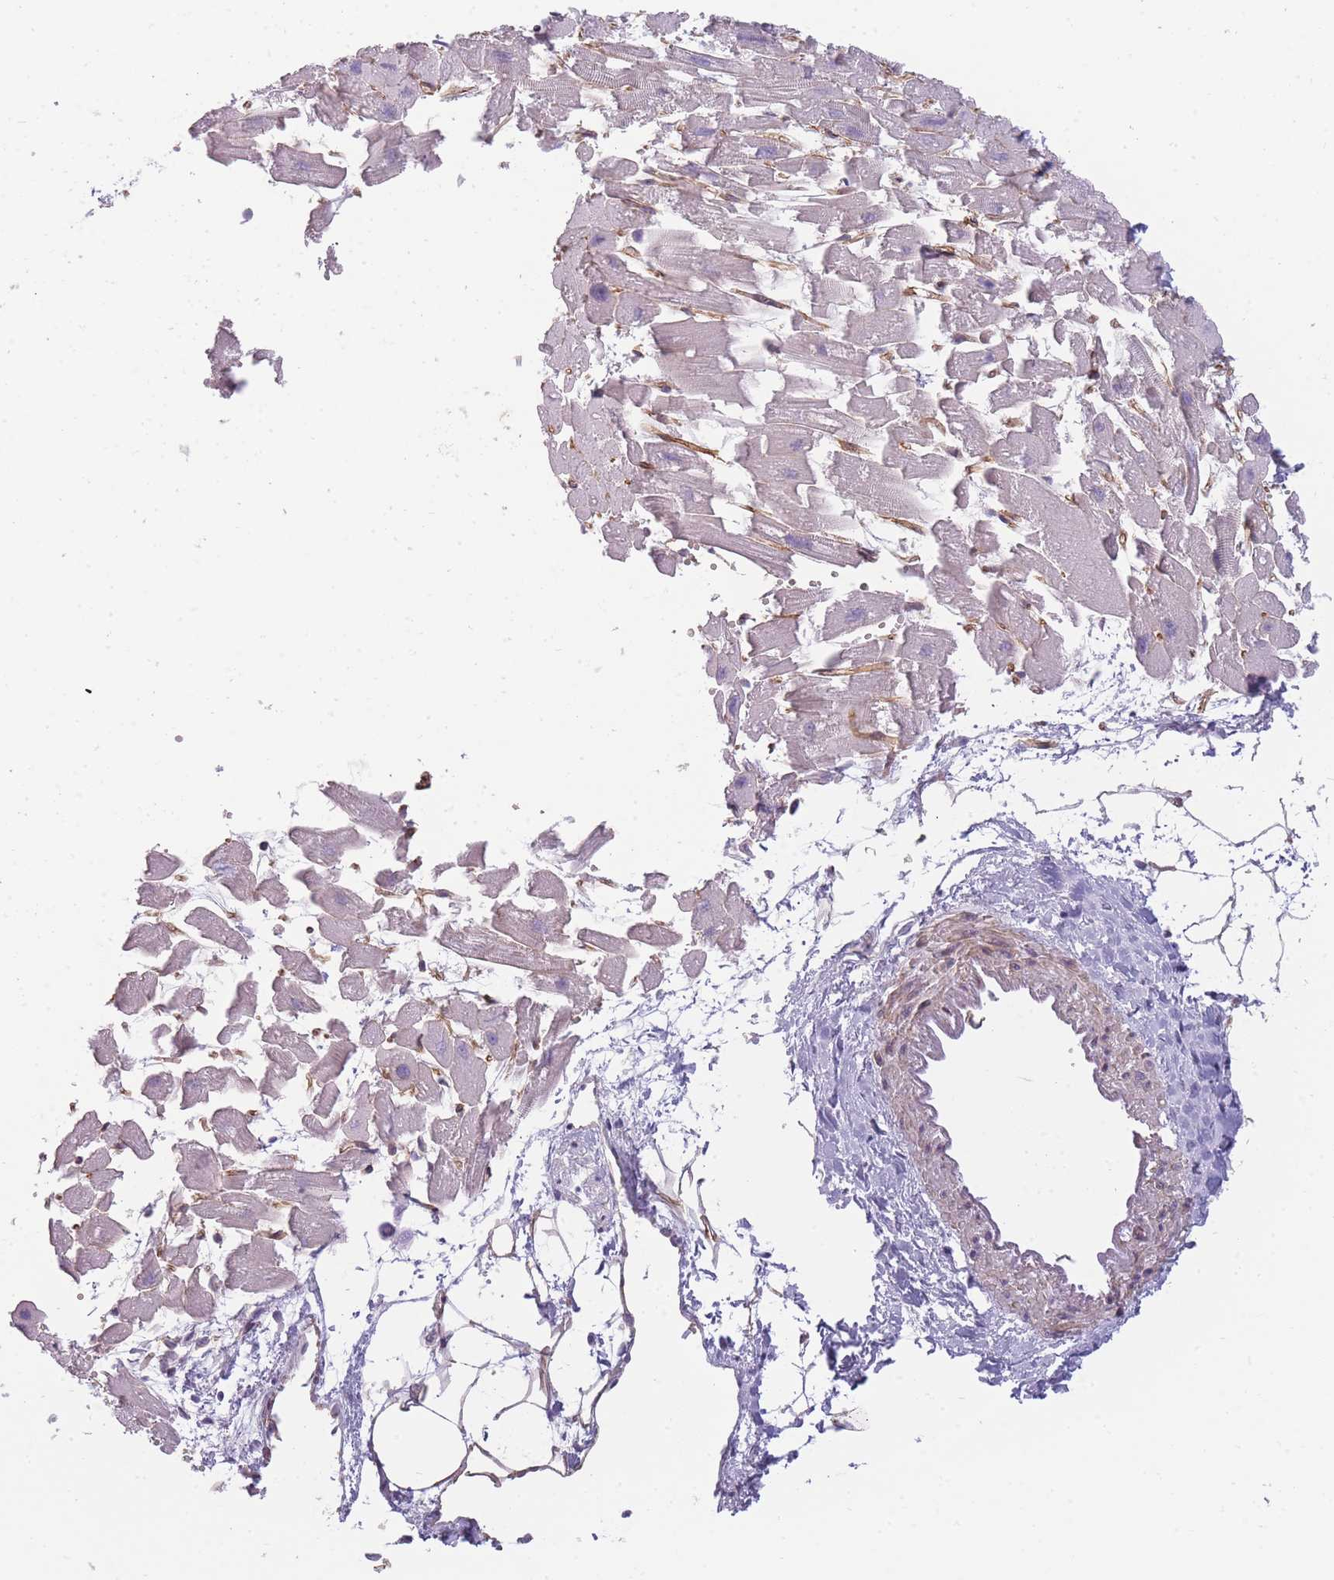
{"staining": {"intensity": "negative", "quantity": "none", "location": "none"}, "tissue": "heart muscle", "cell_type": "Cardiomyocytes", "image_type": "normal", "snomed": [{"axis": "morphology", "description": "Normal tissue, NOS"}, {"axis": "topography", "description": "Heart"}], "caption": "Immunohistochemical staining of normal human heart muscle reveals no significant expression in cardiomyocytes.", "gene": "OR6B2", "patient": {"sex": "female", "age": 64}}